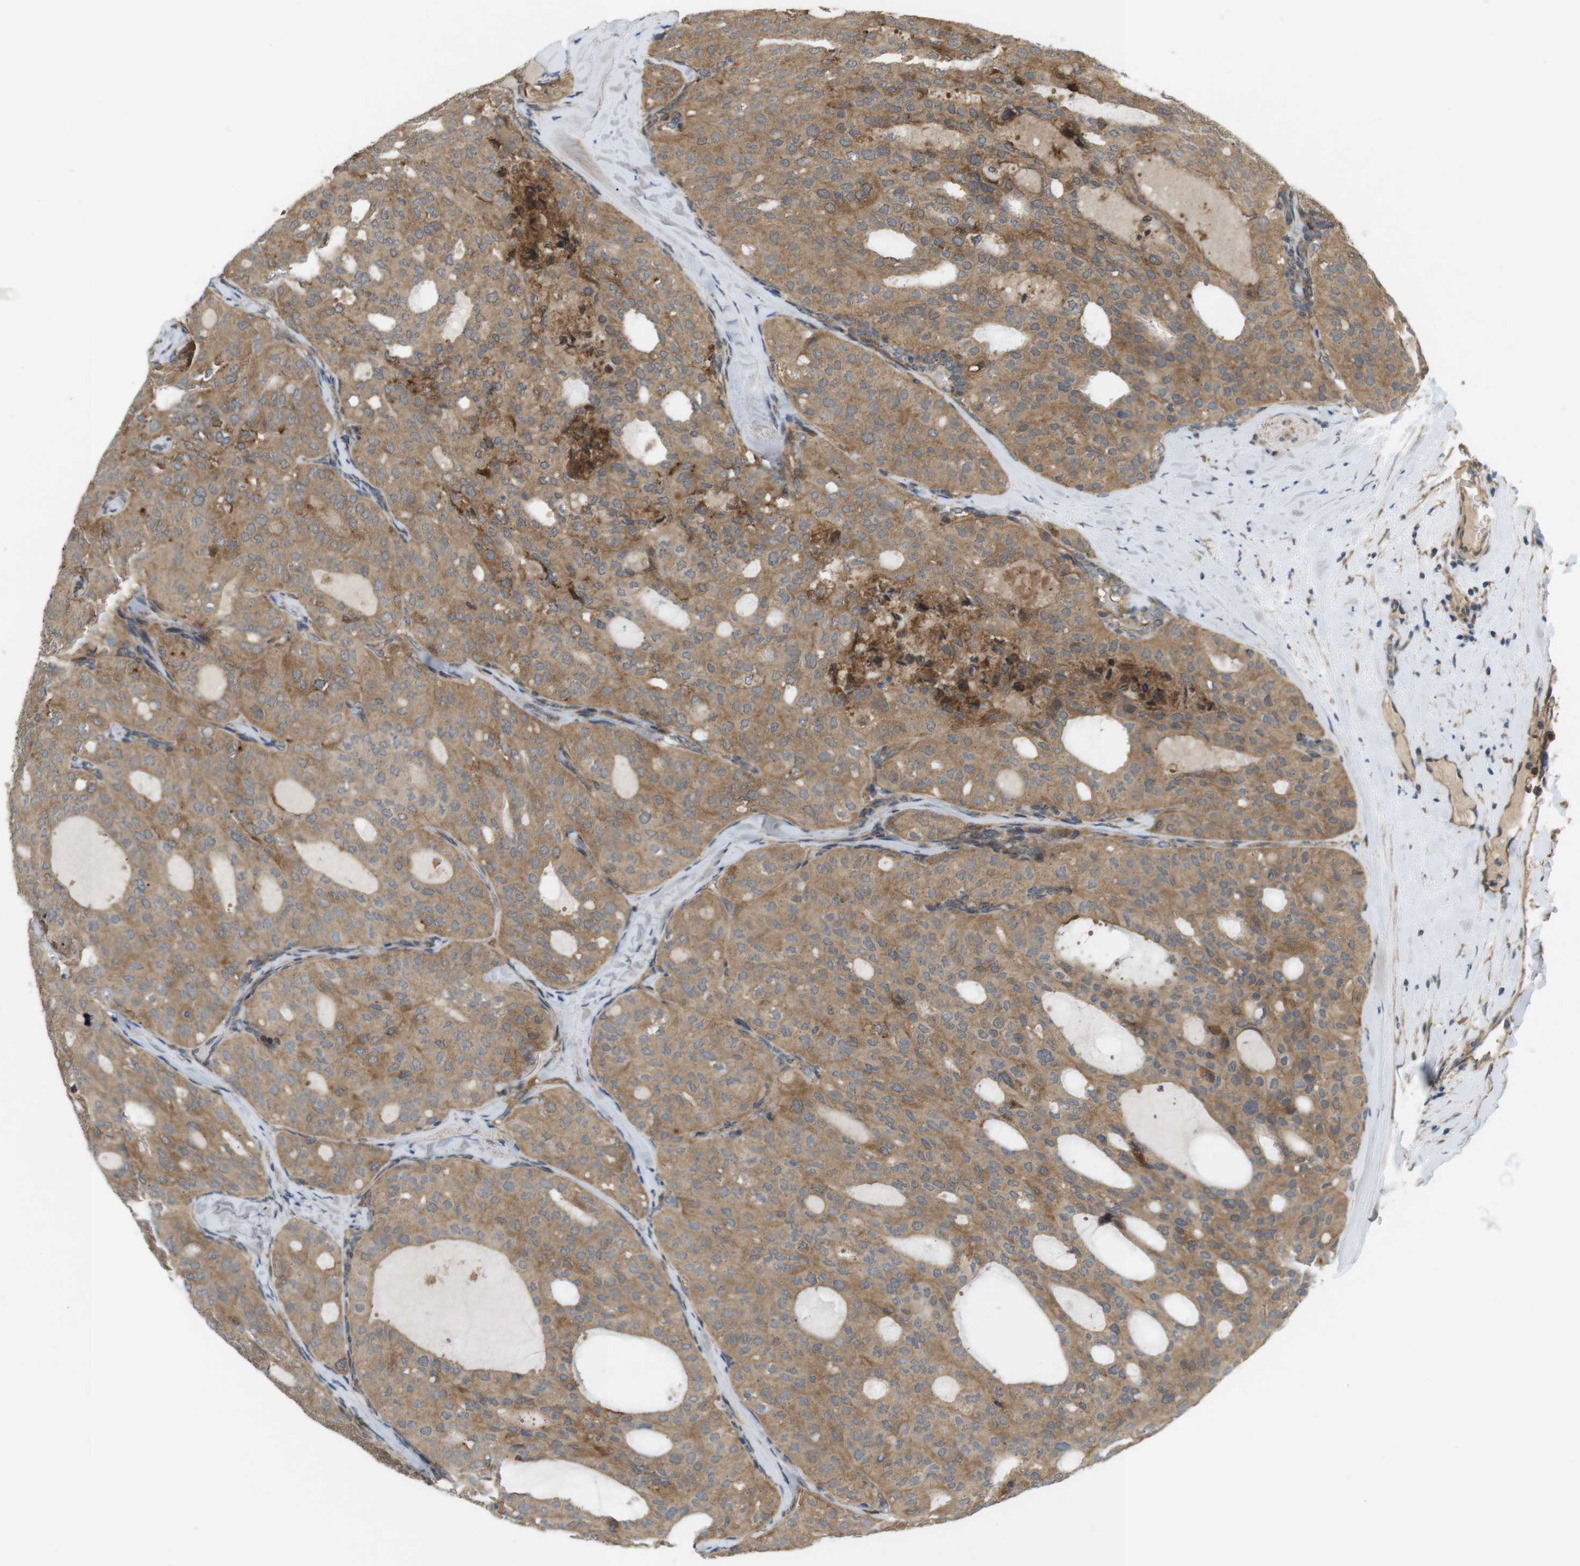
{"staining": {"intensity": "moderate", "quantity": ">75%", "location": "cytoplasmic/membranous"}, "tissue": "thyroid cancer", "cell_type": "Tumor cells", "image_type": "cancer", "snomed": [{"axis": "morphology", "description": "Follicular adenoma carcinoma, NOS"}, {"axis": "topography", "description": "Thyroid gland"}], "caption": "This is an image of immunohistochemistry staining of thyroid follicular adenoma carcinoma, which shows moderate expression in the cytoplasmic/membranous of tumor cells.", "gene": "DDAH2", "patient": {"sex": "male", "age": 75}}